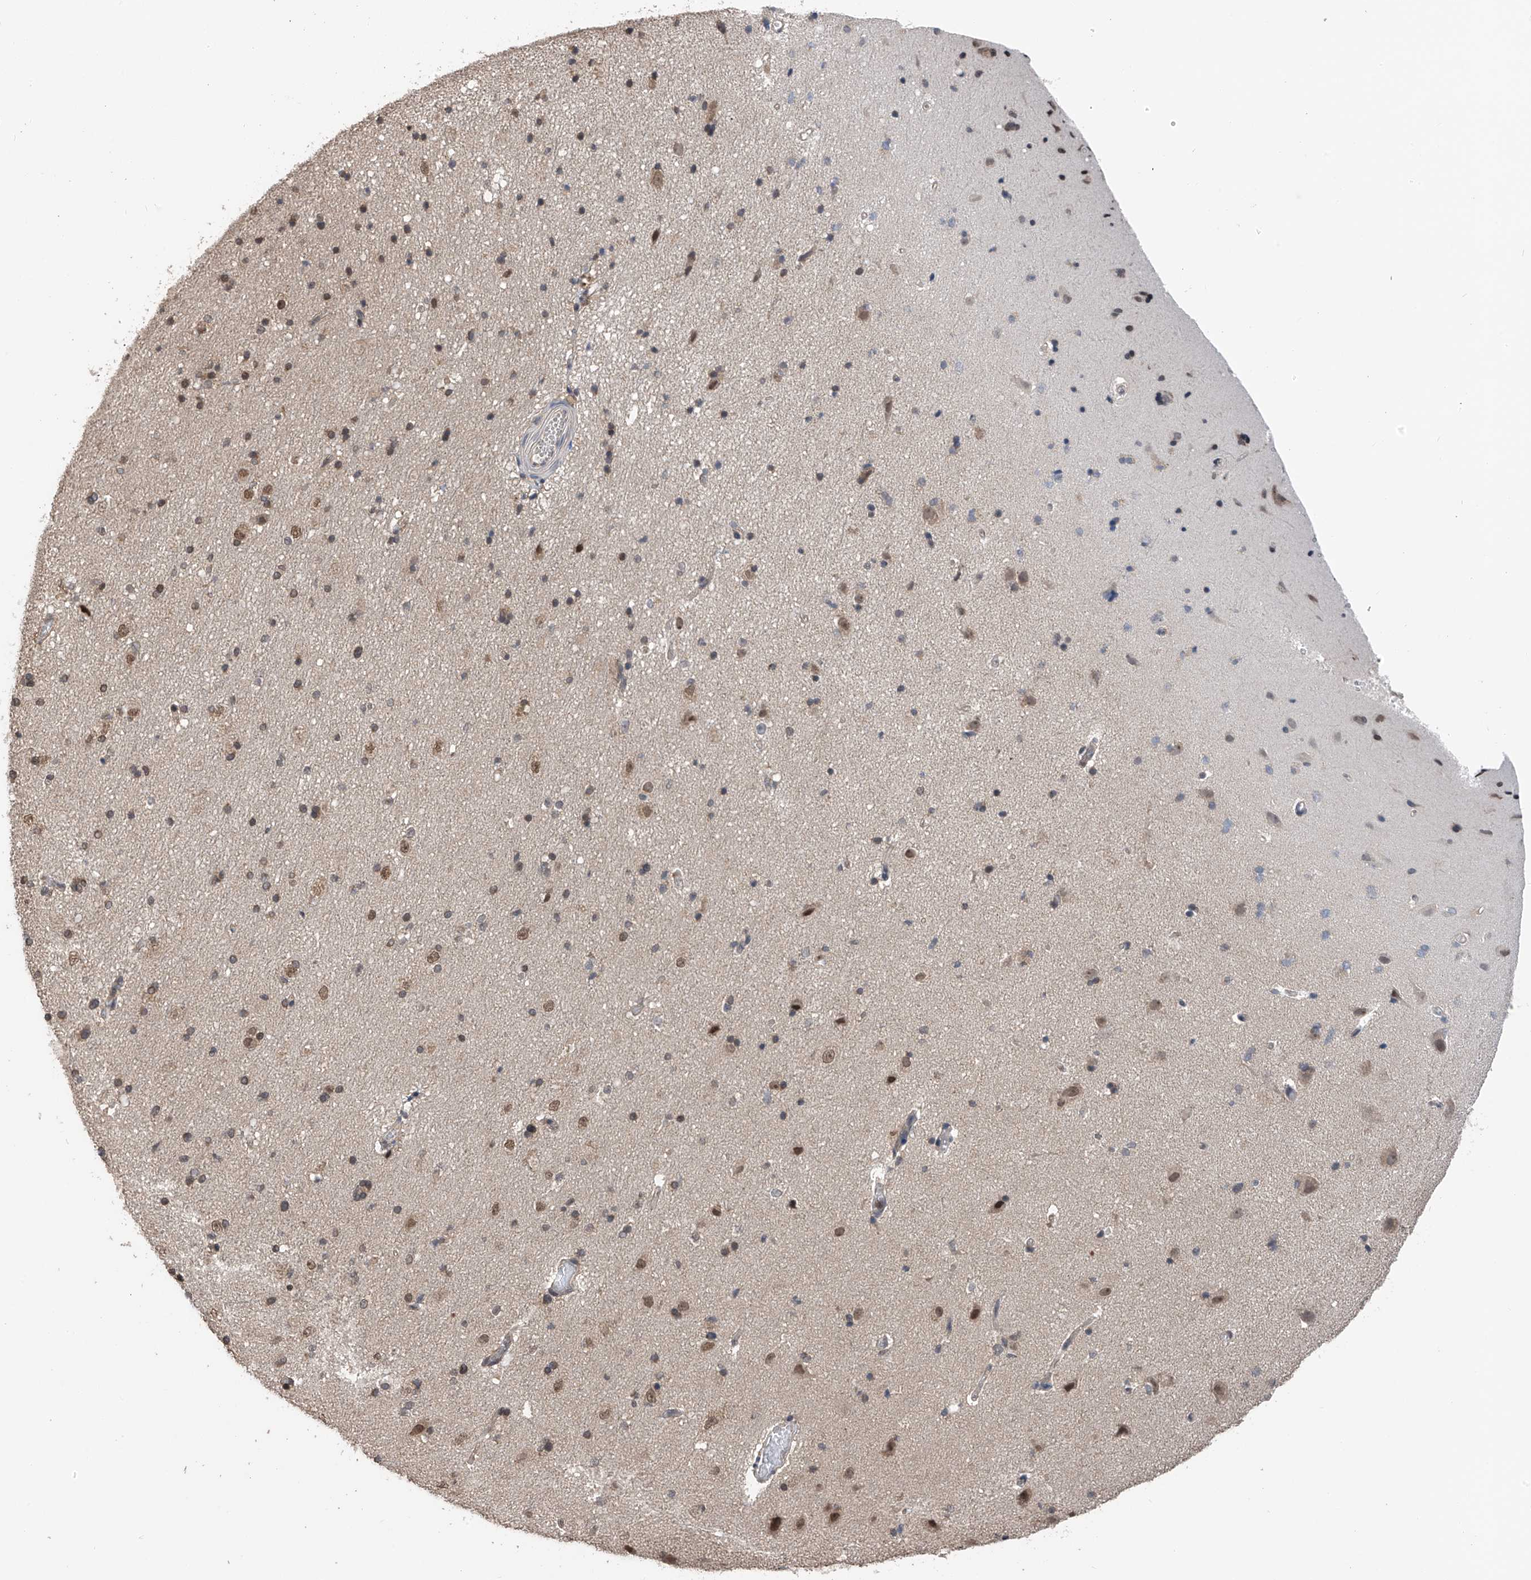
{"staining": {"intensity": "weak", "quantity": "<25%", "location": "cytoplasmic/membranous"}, "tissue": "cerebral cortex", "cell_type": "Endothelial cells", "image_type": "normal", "snomed": [{"axis": "morphology", "description": "Normal tissue, NOS"}, {"axis": "topography", "description": "Cerebral cortex"}], "caption": "There is no significant expression in endothelial cells of cerebral cortex. (Stains: DAB (3,3'-diaminobenzidine) immunohistochemistry with hematoxylin counter stain, Microscopy: brightfield microscopy at high magnification).", "gene": "DNAJC9", "patient": {"sex": "male", "age": 34}}